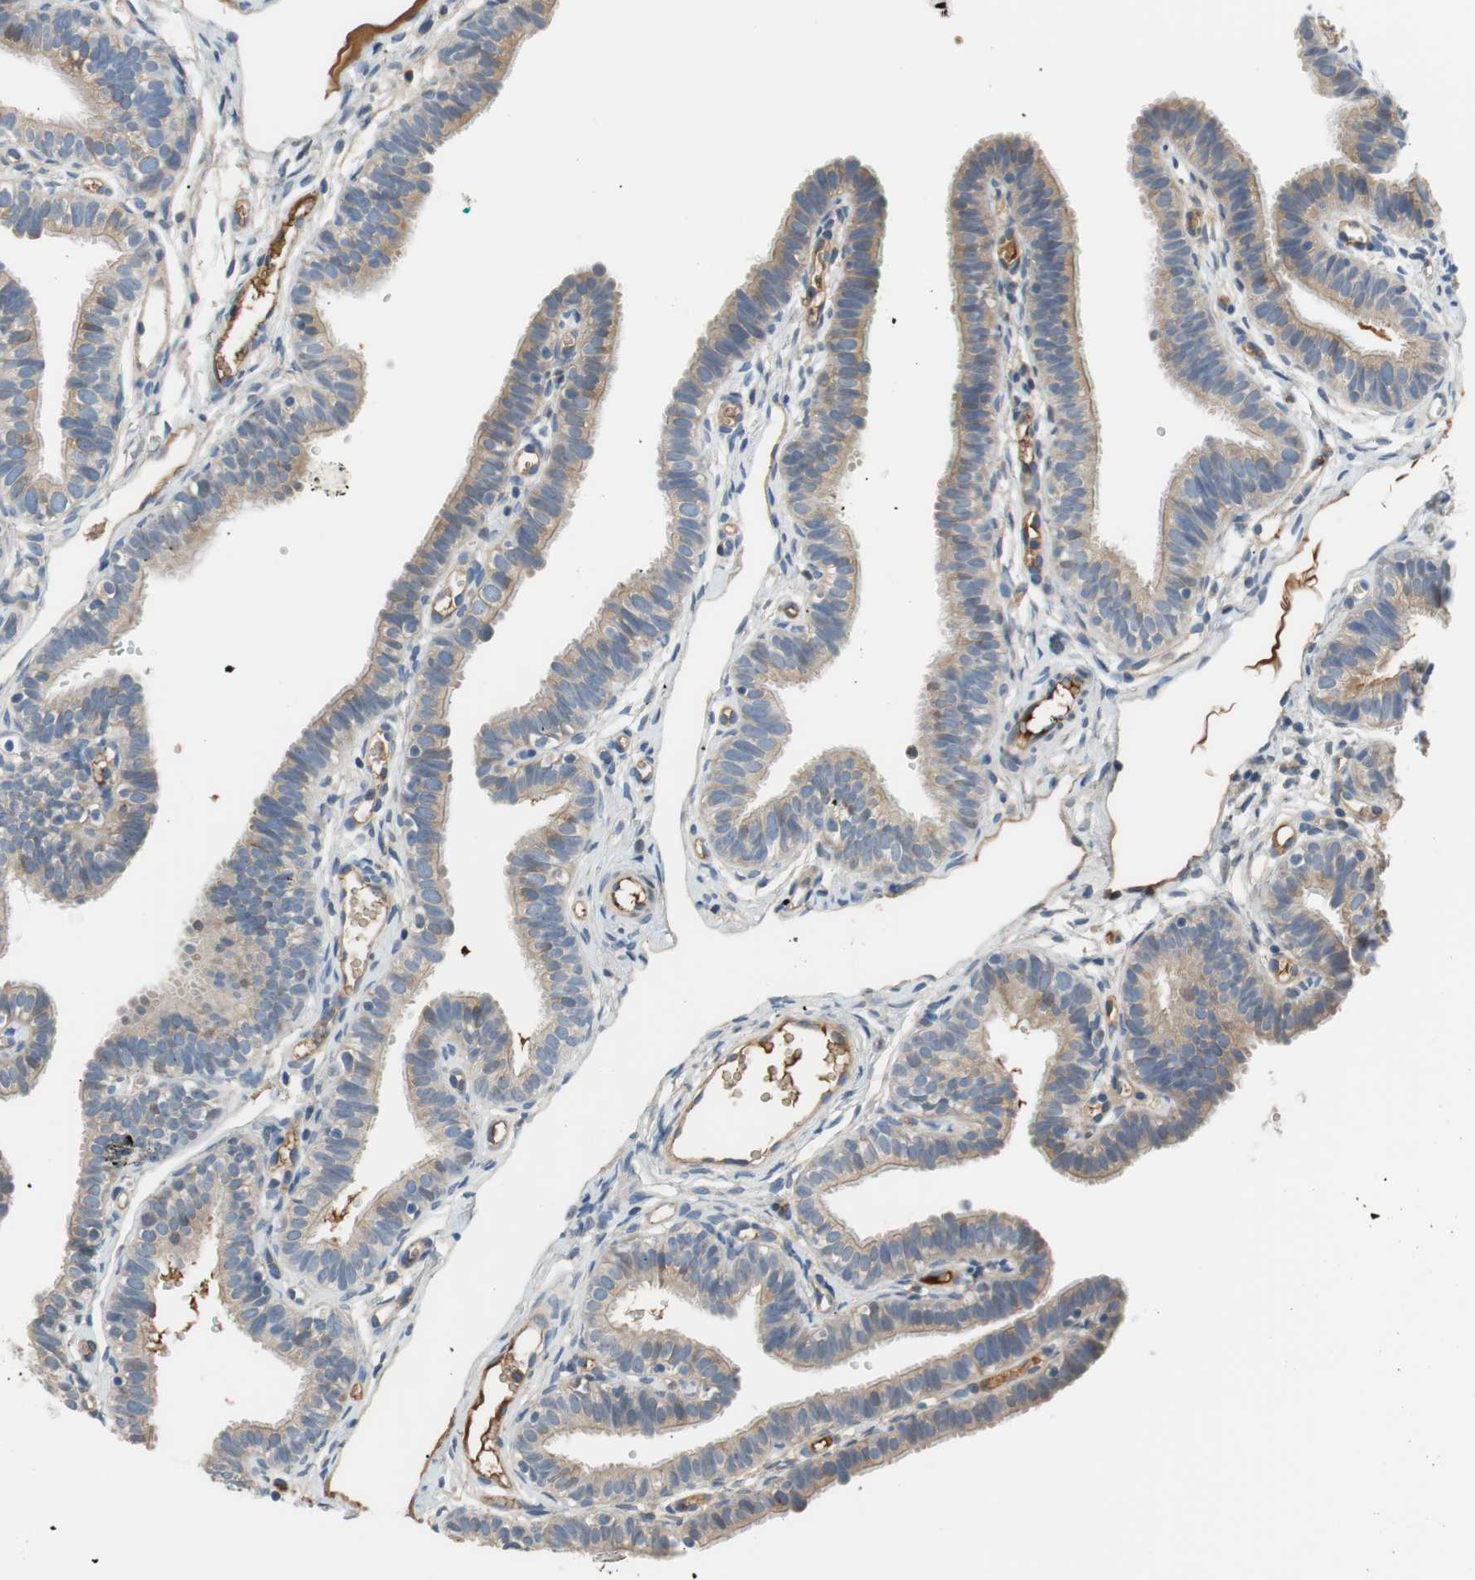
{"staining": {"intensity": "weak", "quantity": ">75%", "location": "cytoplasmic/membranous"}, "tissue": "fallopian tube", "cell_type": "Glandular cells", "image_type": "normal", "snomed": [{"axis": "morphology", "description": "Normal tissue, NOS"}, {"axis": "topography", "description": "Fallopian tube"}, {"axis": "topography", "description": "Placenta"}], "caption": "Weak cytoplasmic/membranous protein positivity is present in approximately >75% of glandular cells in fallopian tube. The staining was performed using DAB, with brown indicating positive protein expression. Nuclei are stained blue with hematoxylin.", "gene": "C4A", "patient": {"sex": "female", "age": 34}}